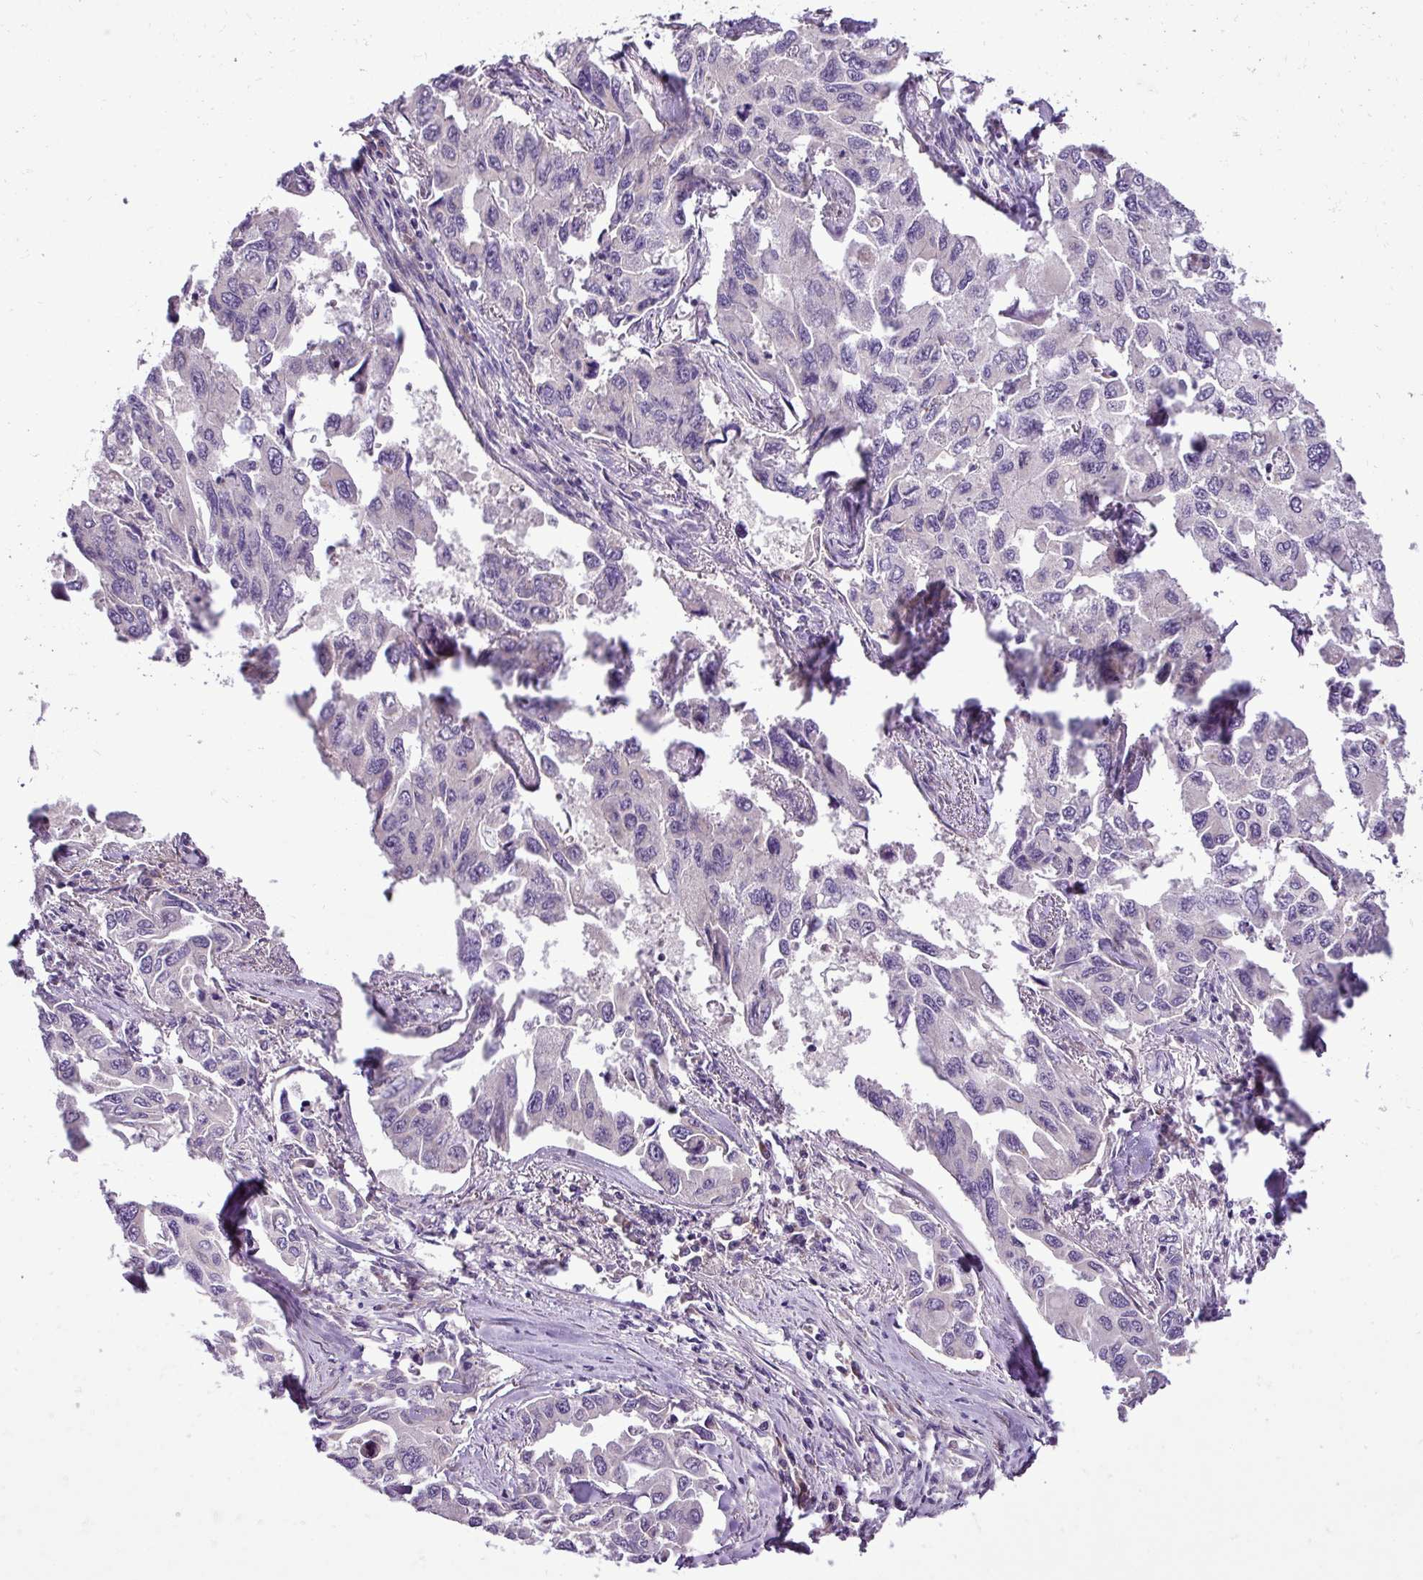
{"staining": {"intensity": "negative", "quantity": "none", "location": "none"}, "tissue": "lung cancer", "cell_type": "Tumor cells", "image_type": "cancer", "snomed": [{"axis": "morphology", "description": "Adenocarcinoma, NOS"}, {"axis": "topography", "description": "Lung"}], "caption": "Human lung adenocarcinoma stained for a protein using immunohistochemistry reveals no positivity in tumor cells.", "gene": "MOCS3", "patient": {"sex": "male", "age": 64}}